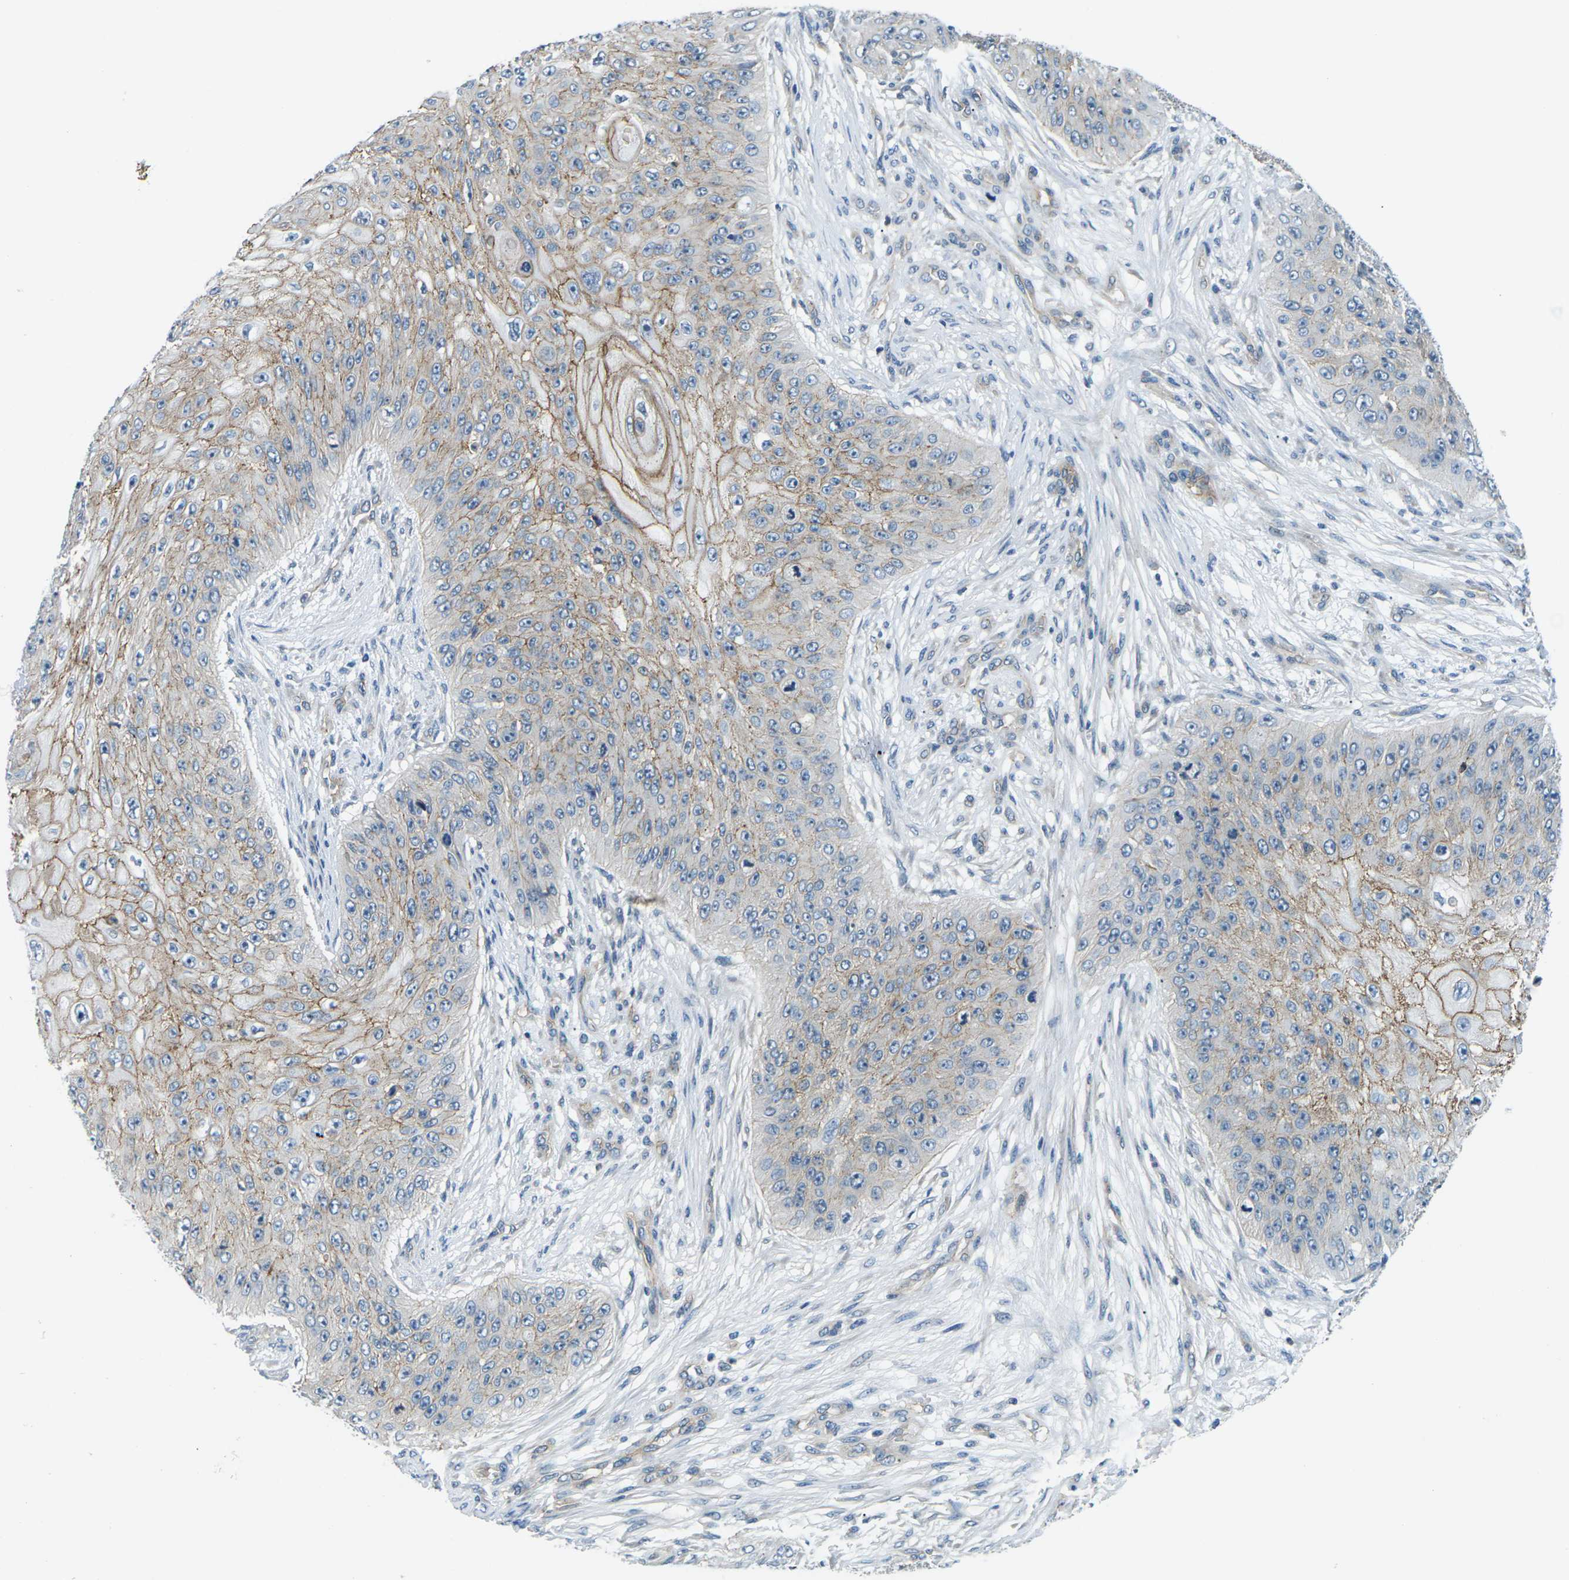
{"staining": {"intensity": "moderate", "quantity": ">75%", "location": "cytoplasmic/membranous"}, "tissue": "skin cancer", "cell_type": "Tumor cells", "image_type": "cancer", "snomed": [{"axis": "morphology", "description": "Squamous cell carcinoma, NOS"}, {"axis": "topography", "description": "Skin"}], "caption": "About >75% of tumor cells in squamous cell carcinoma (skin) display moderate cytoplasmic/membranous protein staining as visualized by brown immunohistochemical staining.", "gene": "SLC13A3", "patient": {"sex": "female", "age": 80}}